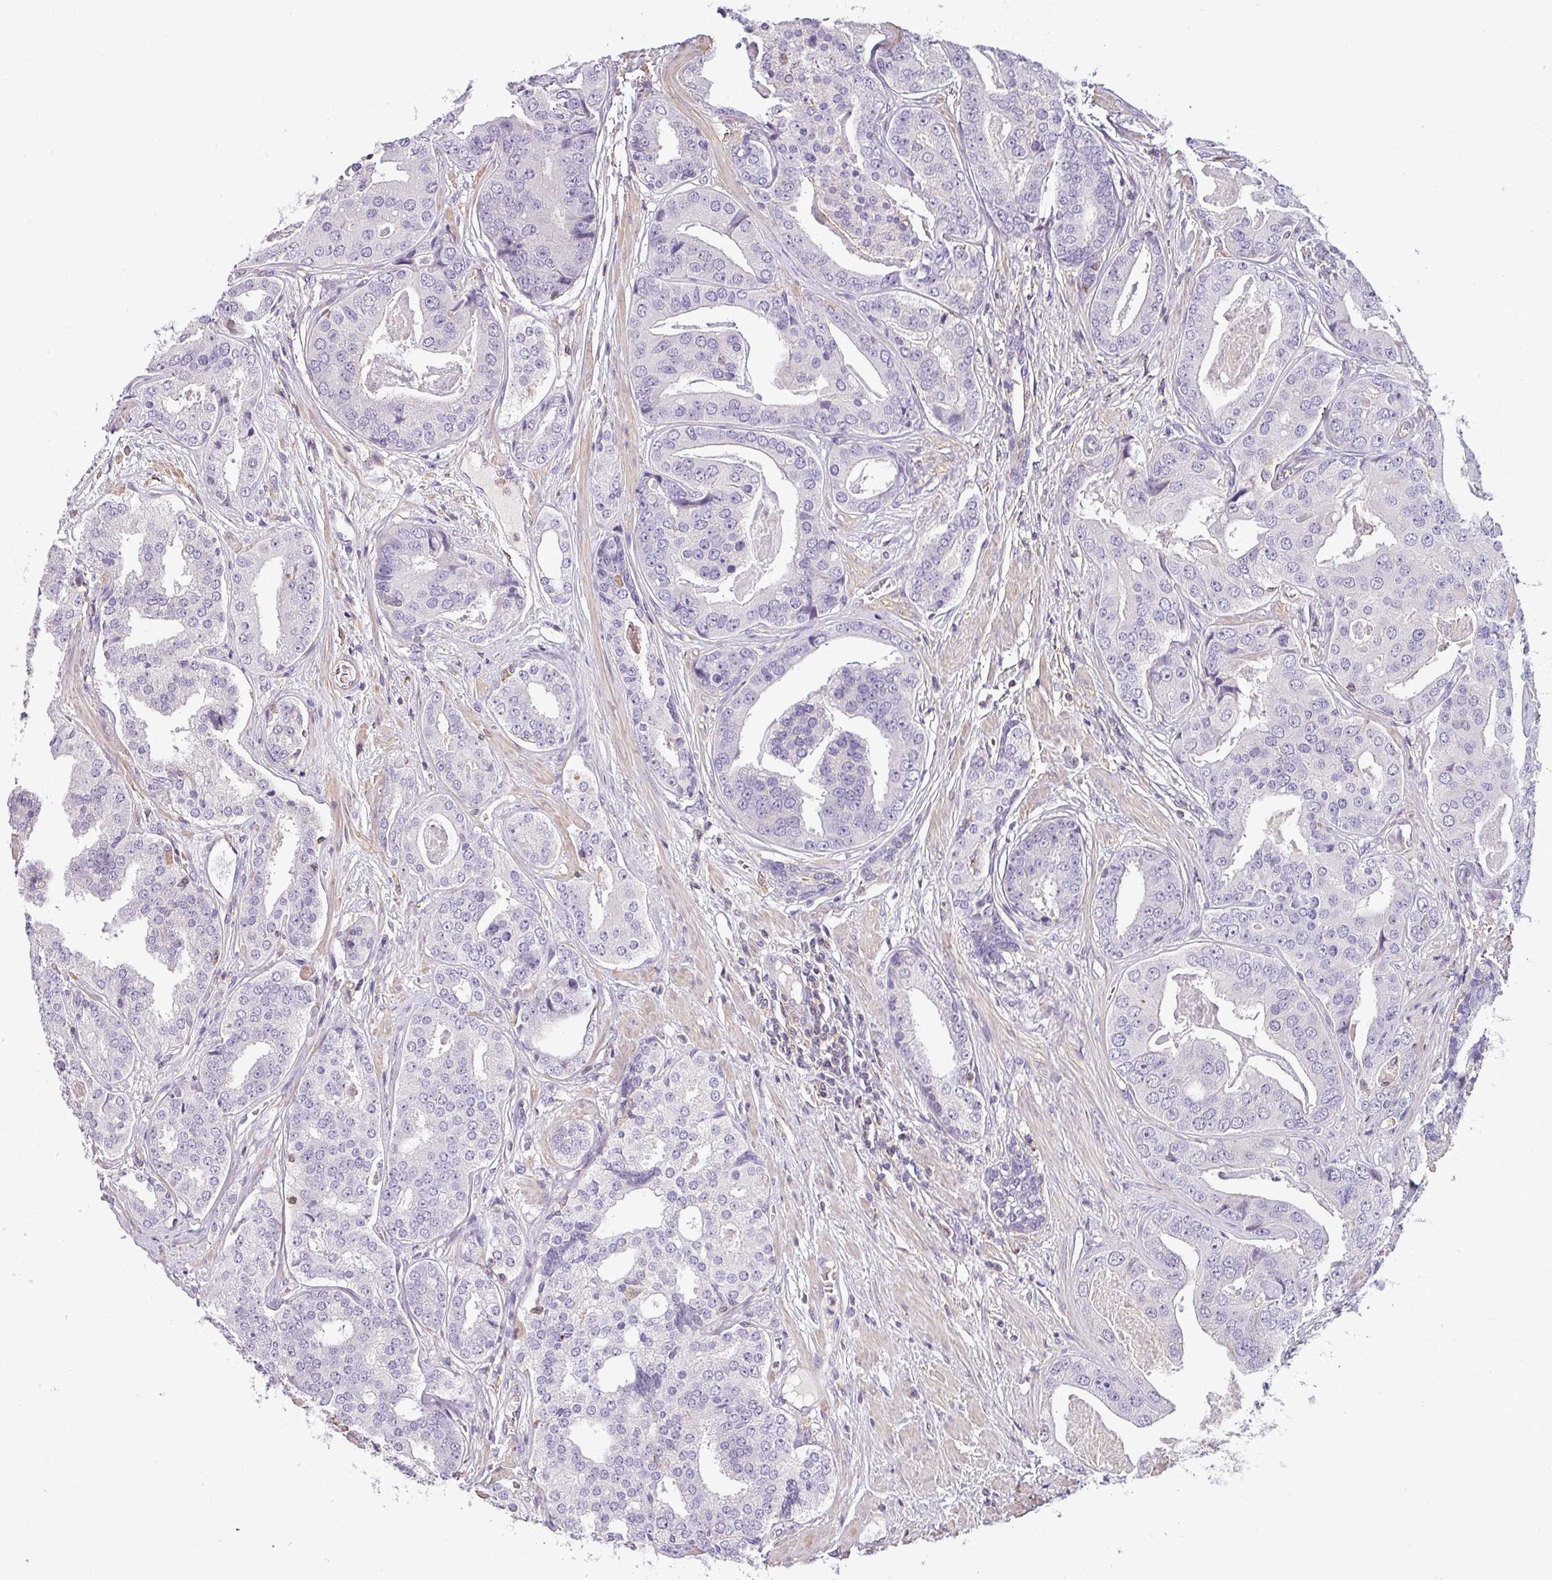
{"staining": {"intensity": "negative", "quantity": "none", "location": "none"}, "tissue": "prostate cancer", "cell_type": "Tumor cells", "image_type": "cancer", "snomed": [{"axis": "morphology", "description": "Adenocarcinoma, High grade"}, {"axis": "topography", "description": "Prostate"}], "caption": "This photomicrograph is of prostate adenocarcinoma (high-grade) stained with immunohistochemistry to label a protein in brown with the nuclei are counter-stained blue. There is no staining in tumor cells. (Brightfield microscopy of DAB IHC at high magnification).", "gene": "ZNF835", "patient": {"sex": "male", "age": 71}}